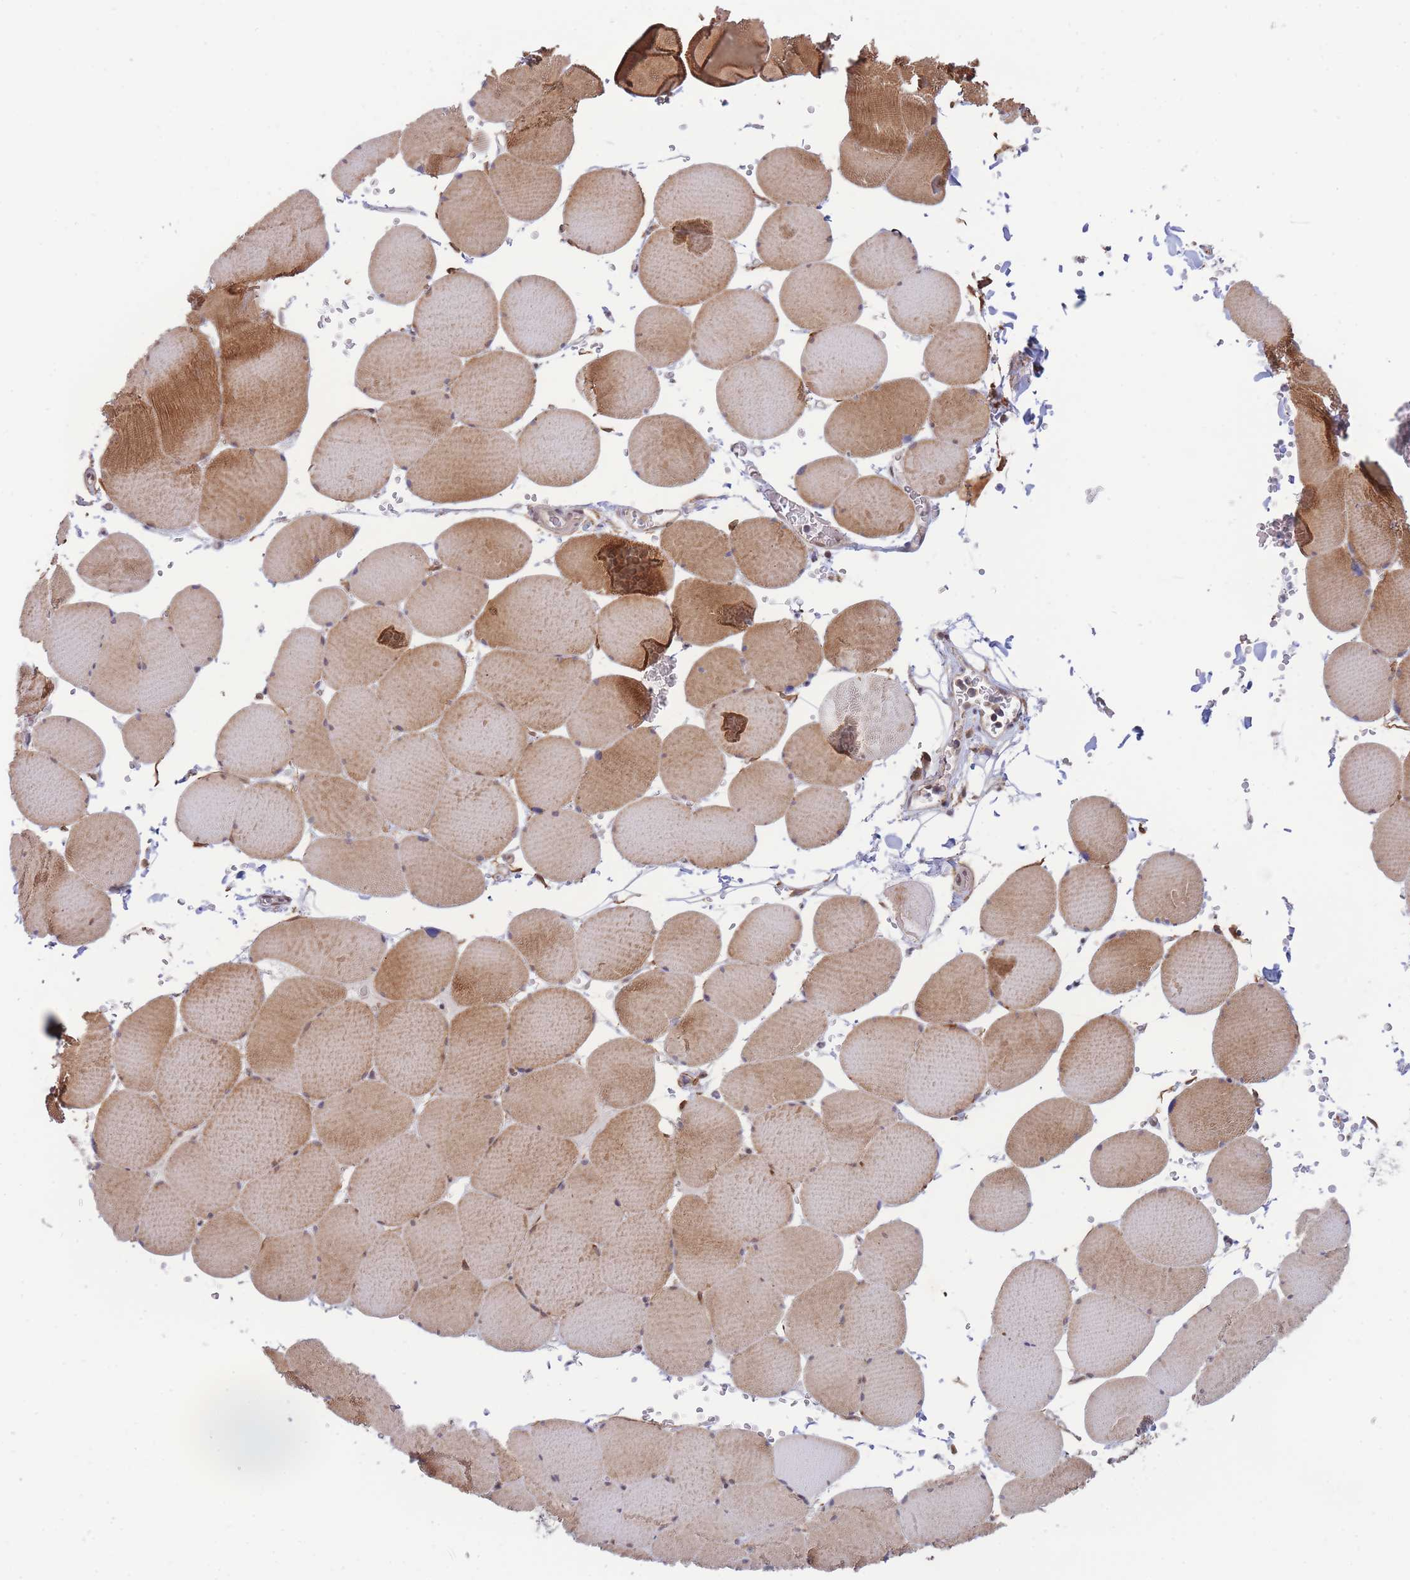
{"staining": {"intensity": "strong", "quantity": "25%-75%", "location": "cytoplasmic/membranous,nuclear"}, "tissue": "skeletal muscle", "cell_type": "Myocytes", "image_type": "normal", "snomed": [{"axis": "morphology", "description": "Normal tissue, NOS"}, {"axis": "topography", "description": "Skeletal muscle"}, {"axis": "topography", "description": "Head-Neck"}], "caption": "DAB (3,3'-diaminobenzidine) immunohistochemical staining of unremarkable skeletal muscle exhibits strong cytoplasmic/membranous,nuclear protein staining in about 25%-75% of myocytes. Using DAB (3,3'-diaminobenzidine) (brown) and hematoxylin (blue) stains, captured at high magnification using brightfield microscopy.", "gene": "BOD1L1", "patient": {"sex": "male", "age": 66}}